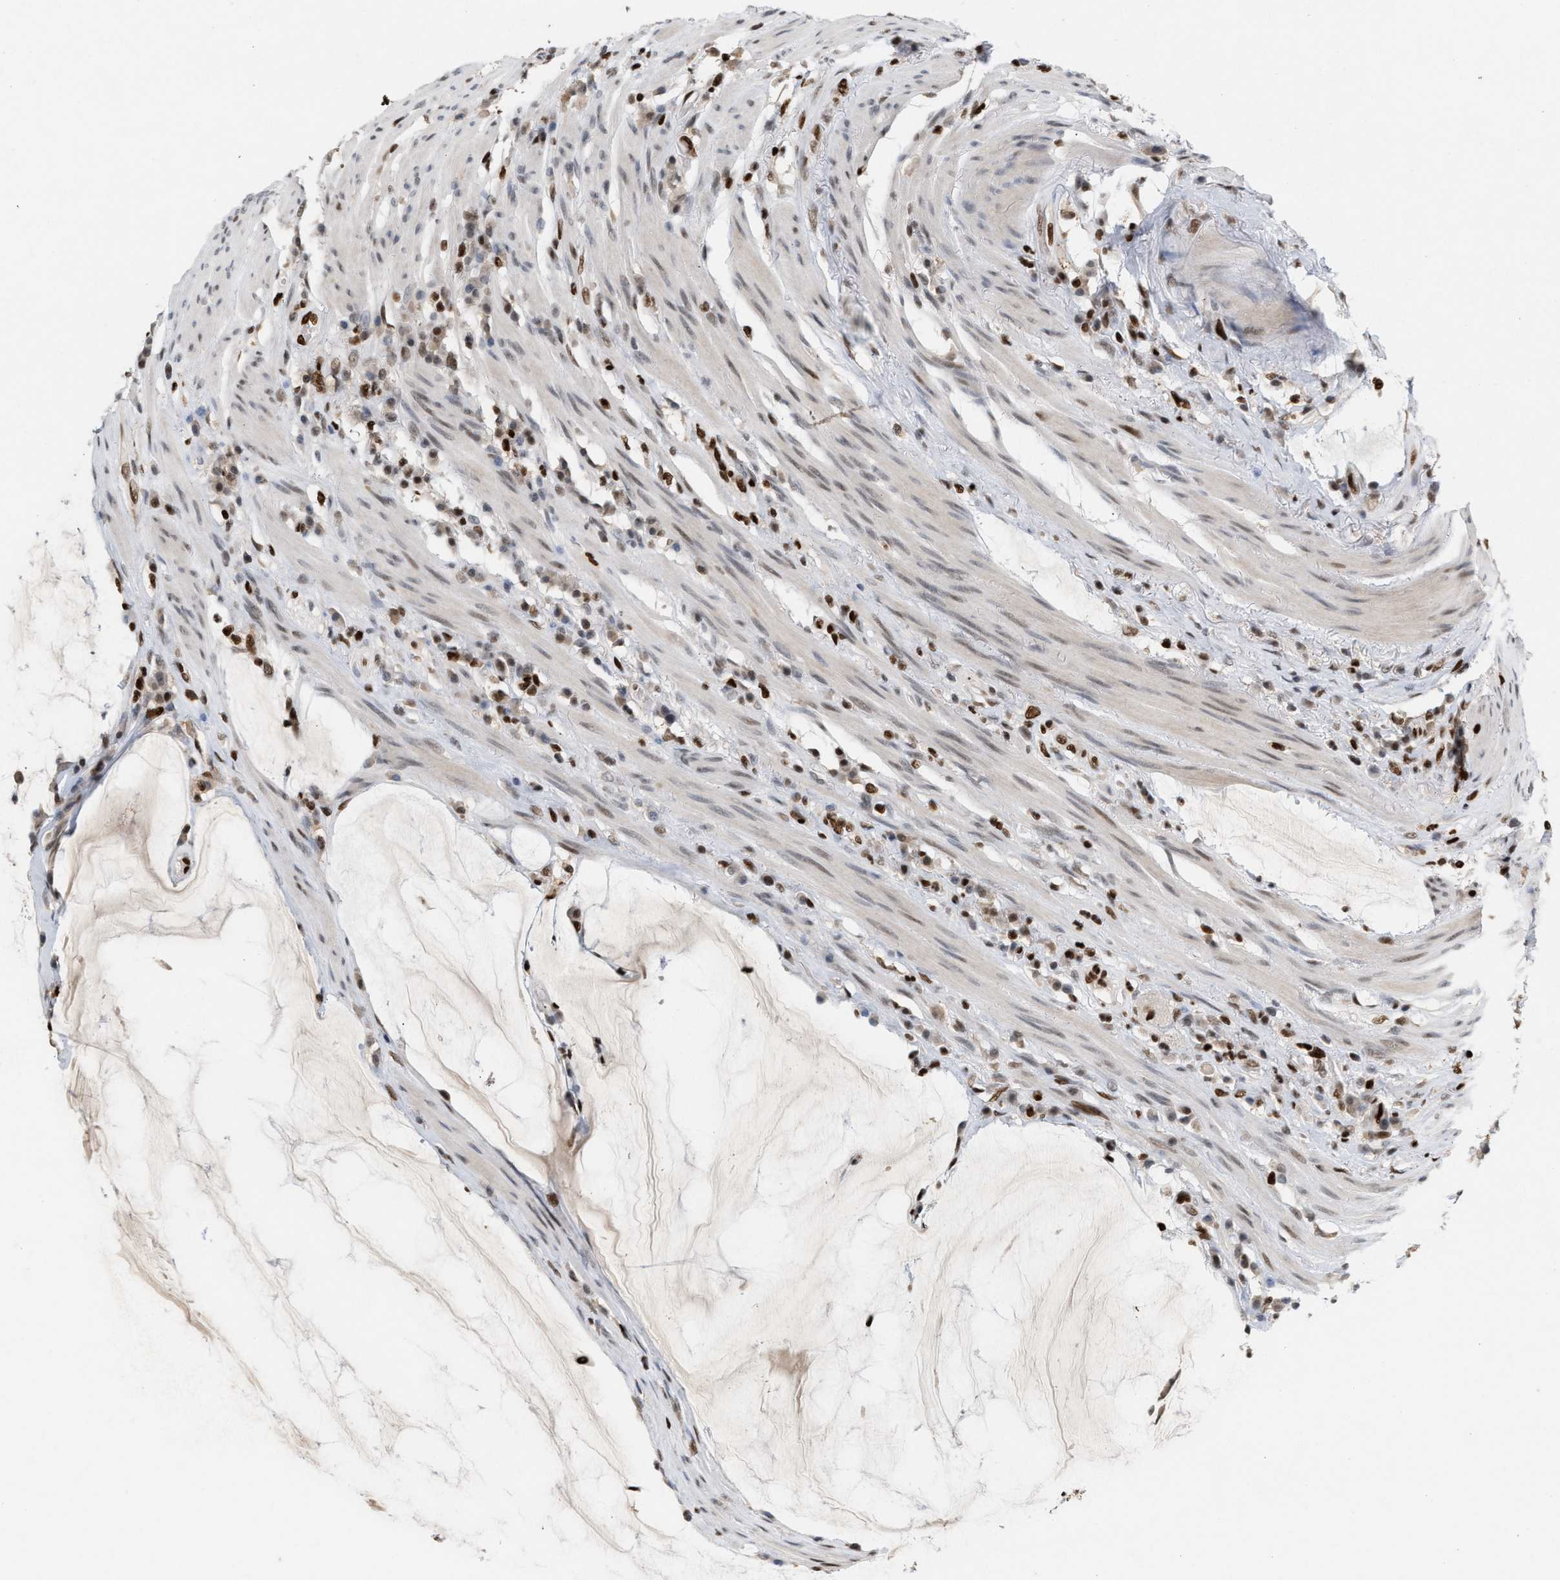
{"staining": {"intensity": "moderate", "quantity": ">75%", "location": "nuclear"}, "tissue": "colorectal cancer", "cell_type": "Tumor cells", "image_type": "cancer", "snomed": [{"axis": "morphology", "description": "Adenocarcinoma, NOS"}, {"axis": "topography", "description": "Rectum"}], "caption": "A brown stain highlights moderate nuclear positivity of a protein in colorectal adenocarcinoma tumor cells.", "gene": "RNASEK-C17orf49", "patient": {"sex": "female", "age": 89}}